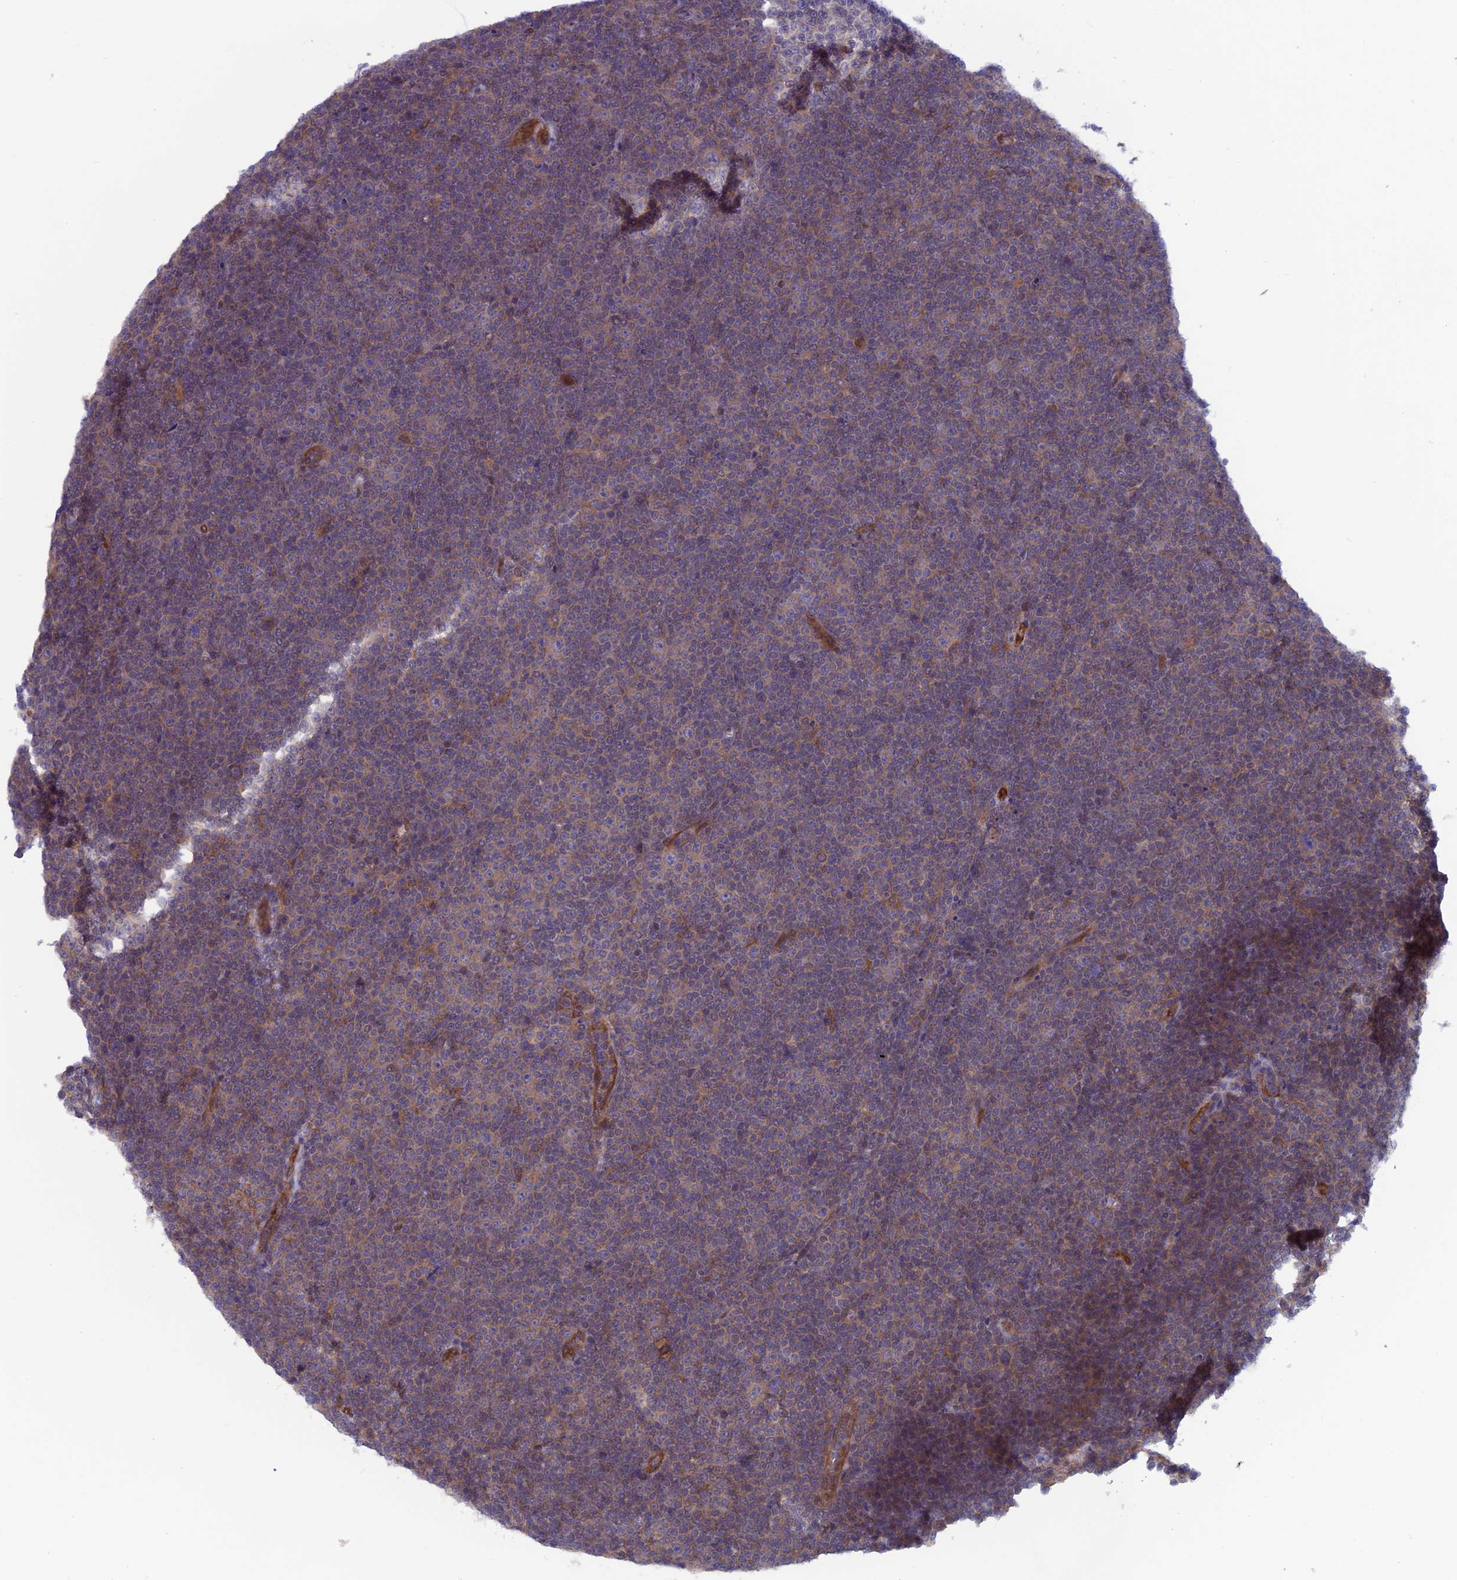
{"staining": {"intensity": "weak", "quantity": "25%-75%", "location": "cytoplasmic/membranous"}, "tissue": "lymphoma", "cell_type": "Tumor cells", "image_type": "cancer", "snomed": [{"axis": "morphology", "description": "Malignant lymphoma, non-Hodgkin's type, Low grade"}, {"axis": "topography", "description": "Lymph node"}], "caption": "Lymphoma was stained to show a protein in brown. There is low levels of weak cytoplasmic/membranous expression in about 25%-75% of tumor cells.", "gene": "MAST2", "patient": {"sex": "female", "age": 67}}